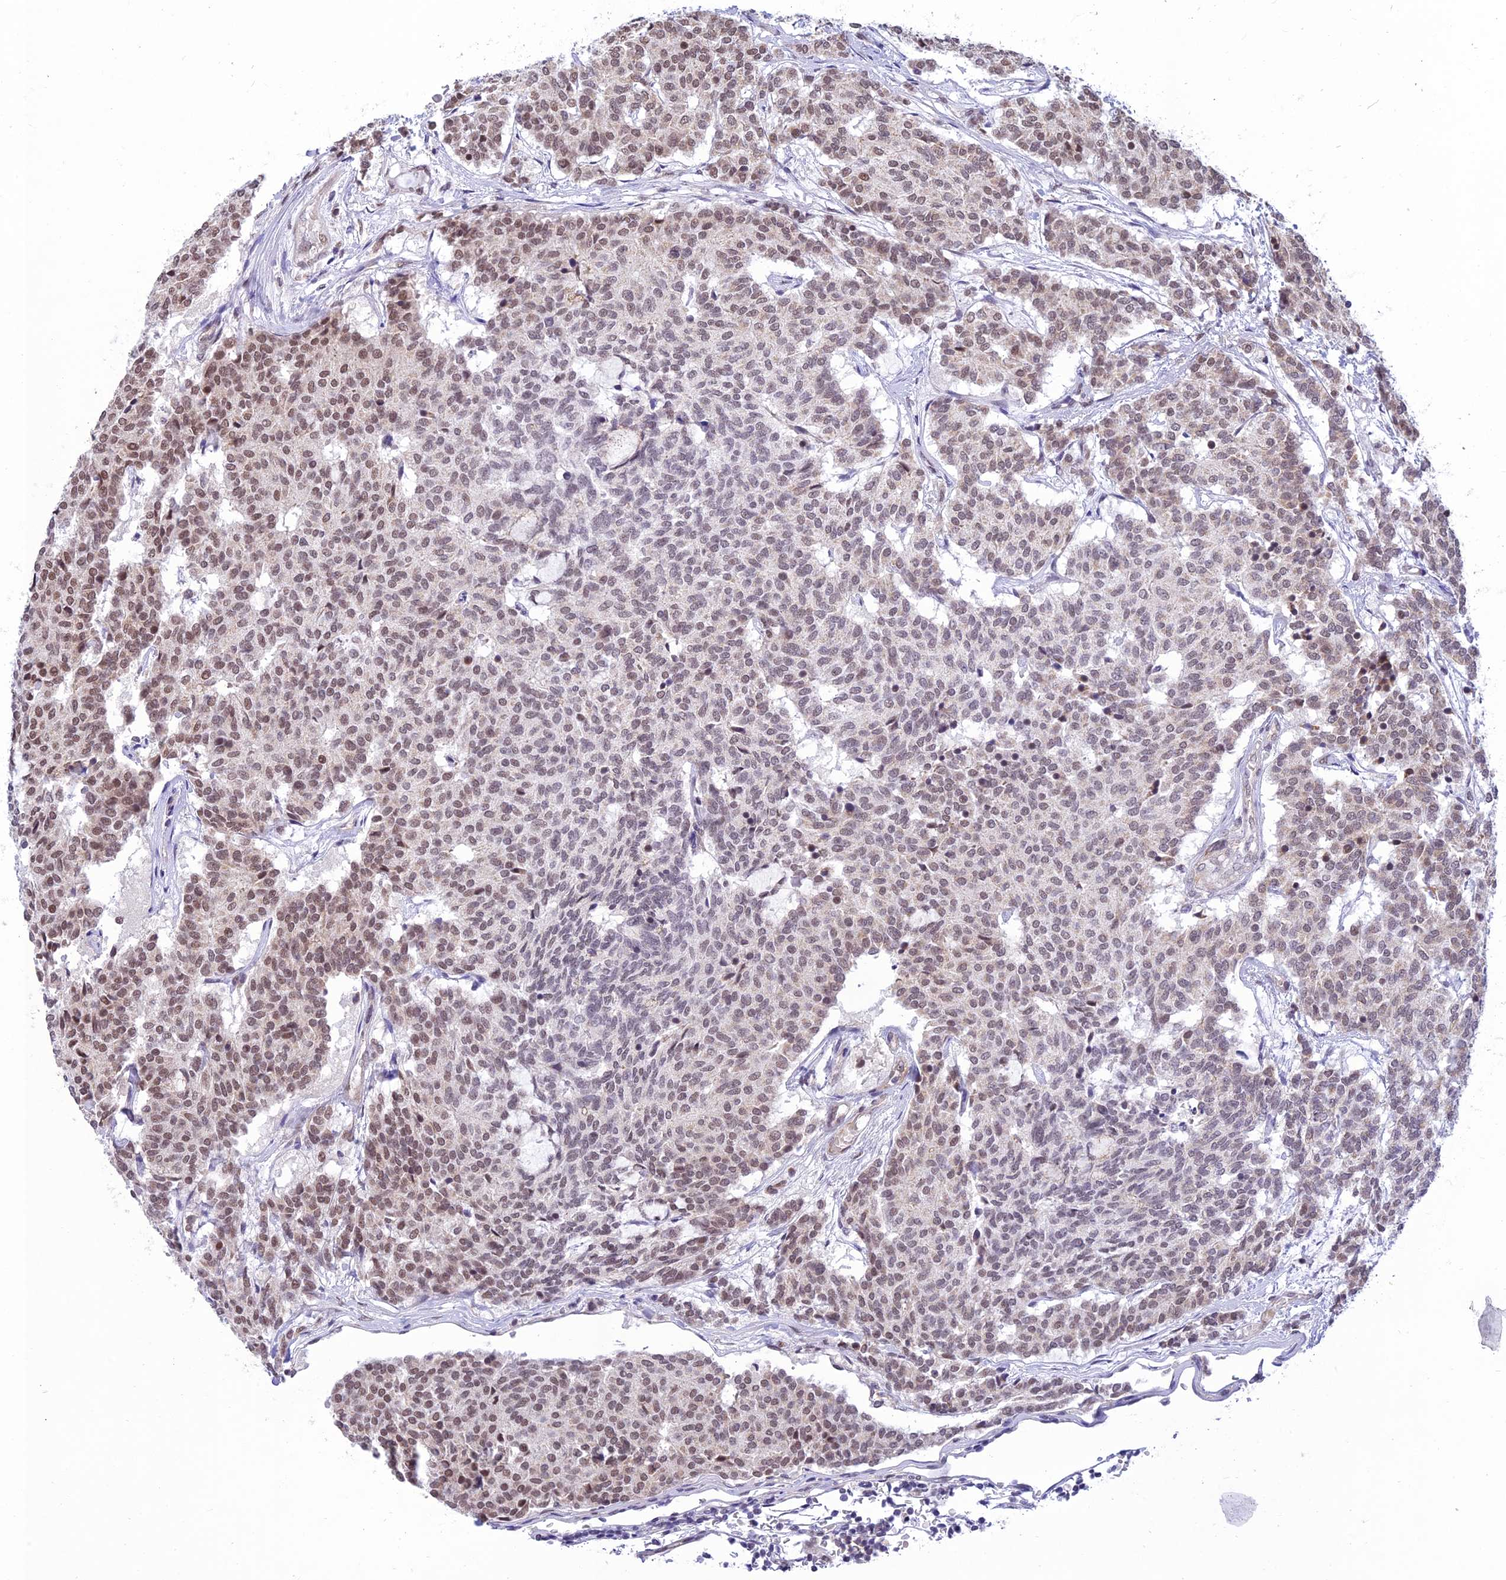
{"staining": {"intensity": "weak", "quantity": ">75%", "location": "nuclear"}, "tissue": "carcinoid", "cell_type": "Tumor cells", "image_type": "cancer", "snomed": [{"axis": "morphology", "description": "Carcinoid, malignant, NOS"}, {"axis": "topography", "description": "Pancreas"}], "caption": "This image exhibits immunohistochemistry staining of carcinoid (malignant), with low weak nuclear expression in about >75% of tumor cells.", "gene": "MICOS13", "patient": {"sex": "female", "age": 54}}